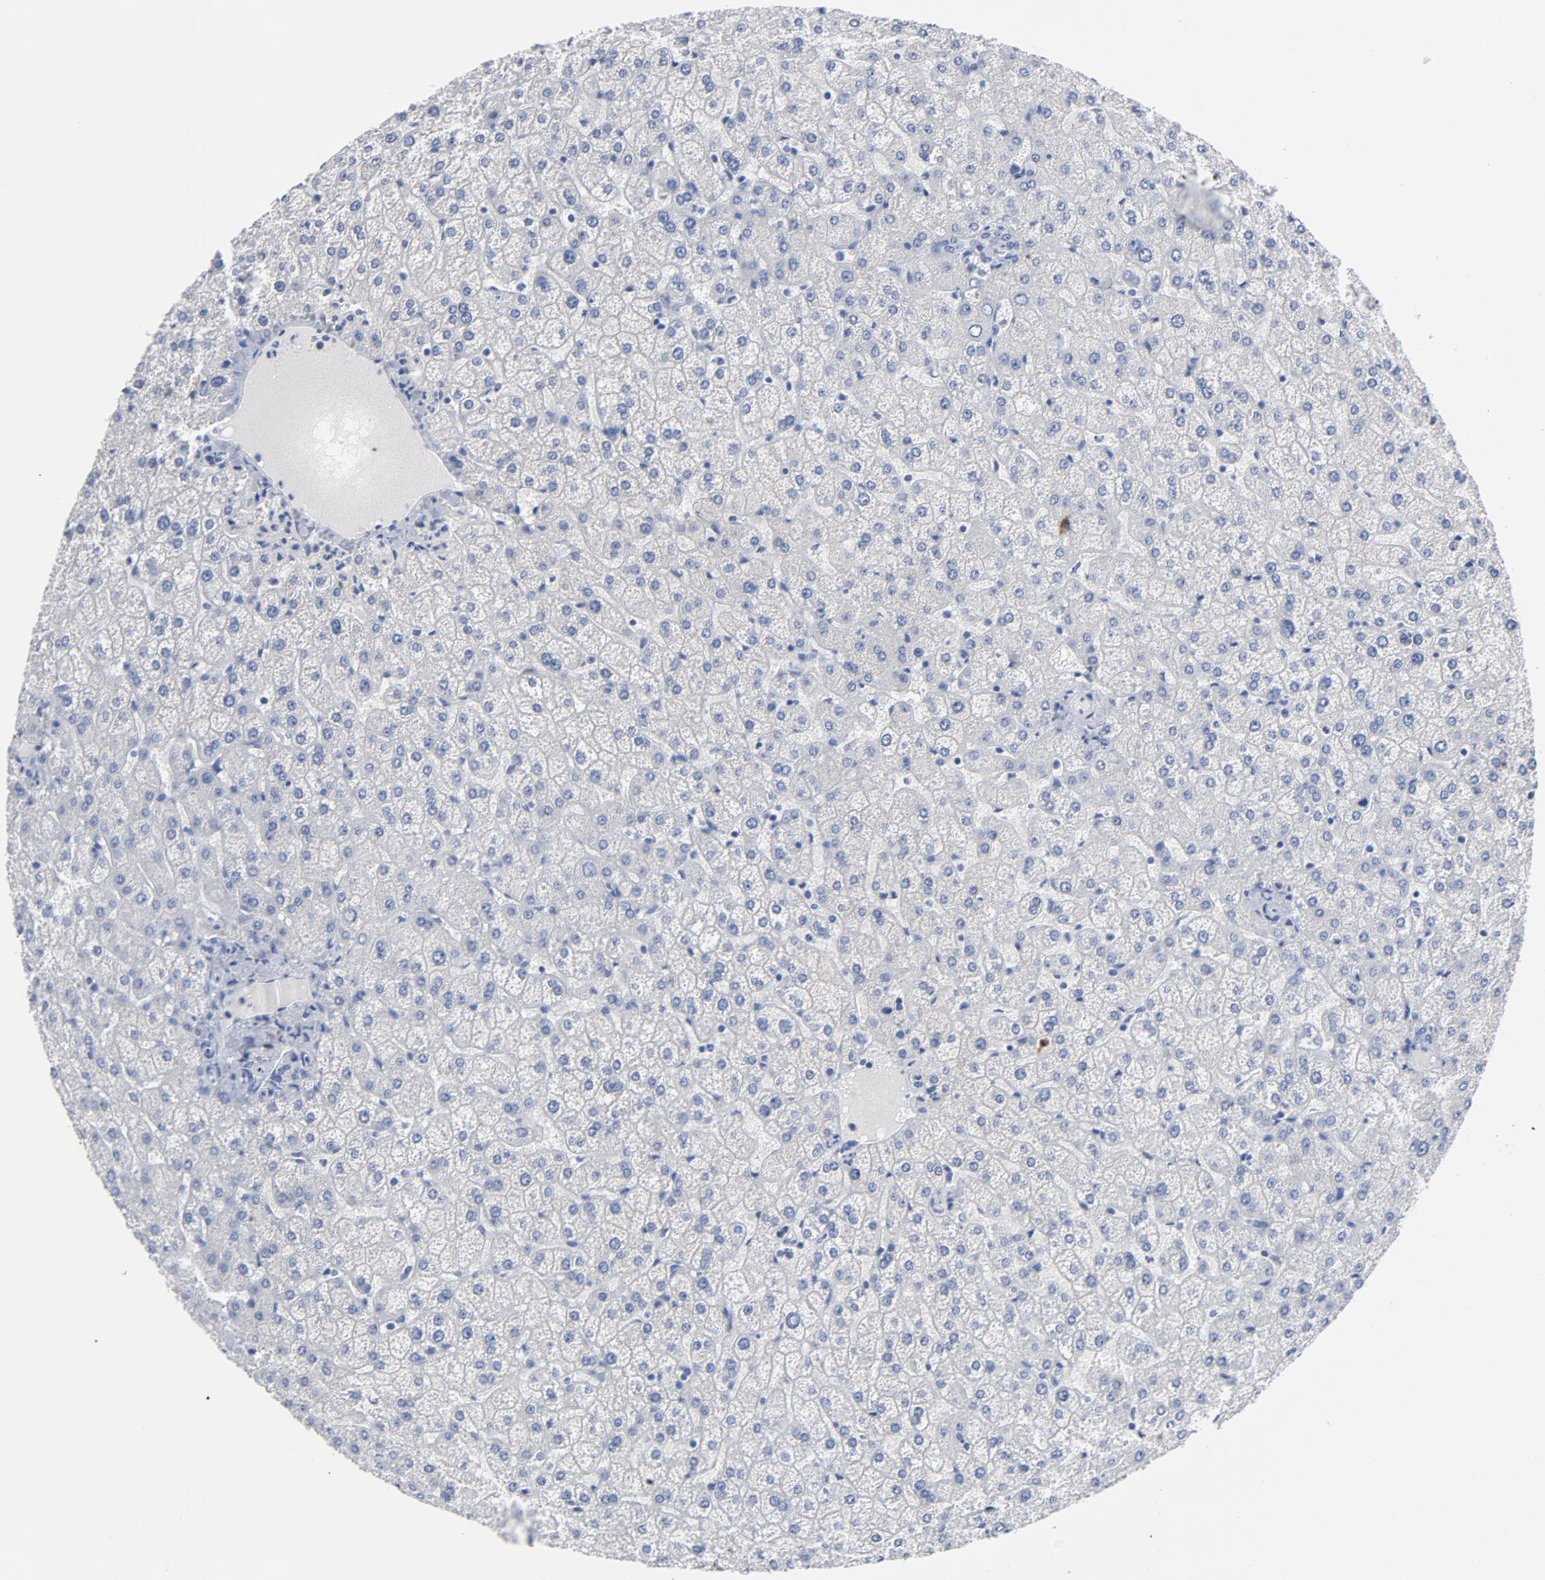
{"staining": {"intensity": "negative", "quantity": "none", "location": "none"}, "tissue": "liver", "cell_type": "Cholangiocytes", "image_type": "normal", "snomed": [{"axis": "morphology", "description": "Normal tissue, NOS"}, {"axis": "topography", "description": "Liver"}], "caption": "Image shows no protein positivity in cholangiocytes of normal liver. (Stains: DAB immunohistochemistry with hematoxylin counter stain, Microscopy: brightfield microscopy at high magnification).", "gene": "CDC20", "patient": {"sex": "female", "age": 32}}